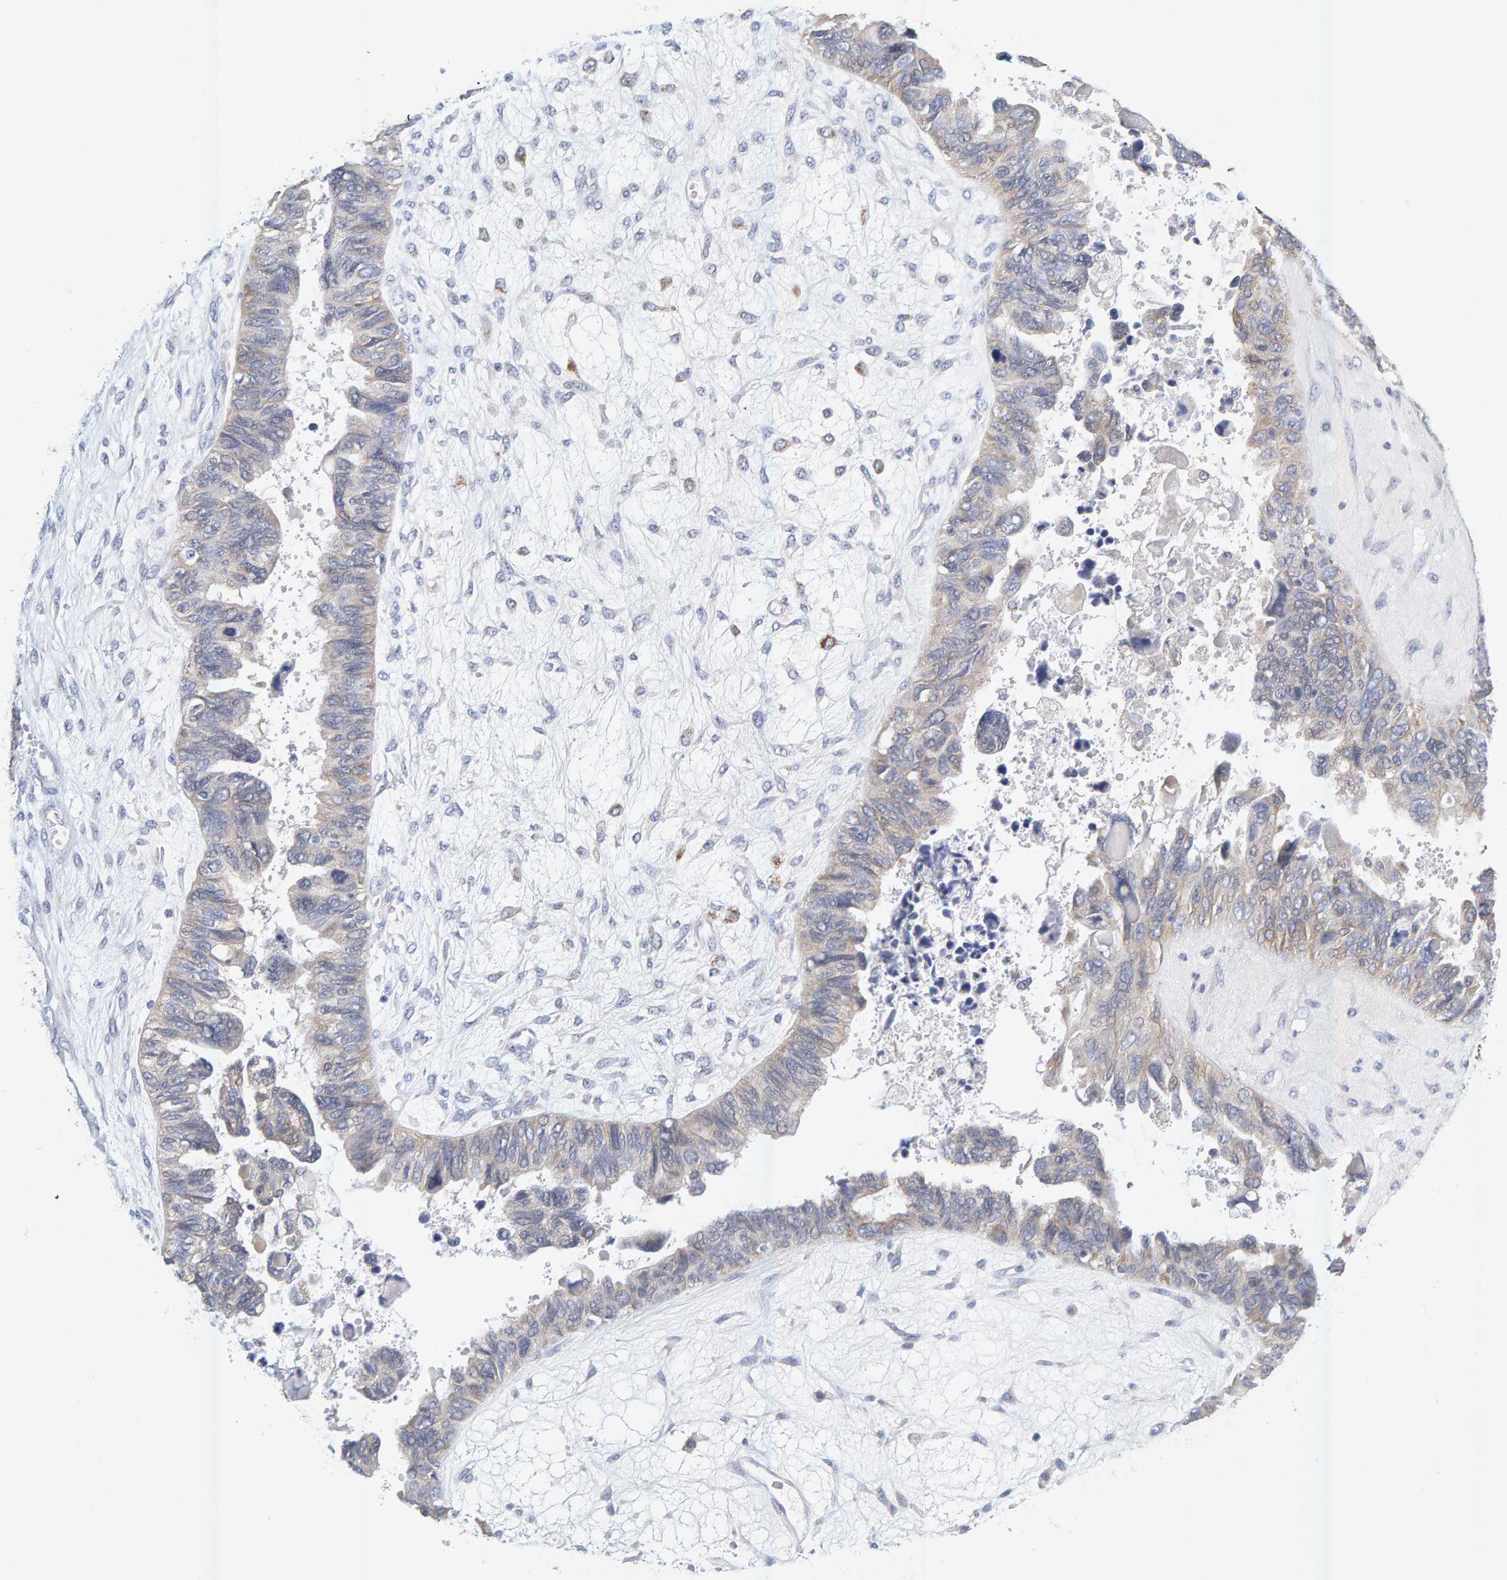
{"staining": {"intensity": "weak", "quantity": "25%-75%", "location": "cytoplasmic/membranous"}, "tissue": "ovarian cancer", "cell_type": "Tumor cells", "image_type": "cancer", "snomed": [{"axis": "morphology", "description": "Cystadenocarcinoma, serous, NOS"}, {"axis": "topography", "description": "Ovary"}], "caption": "Serous cystadenocarcinoma (ovarian) stained with a protein marker shows weak staining in tumor cells.", "gene": "SGPL1", "patient": {"sex": "female", "age": 79}}